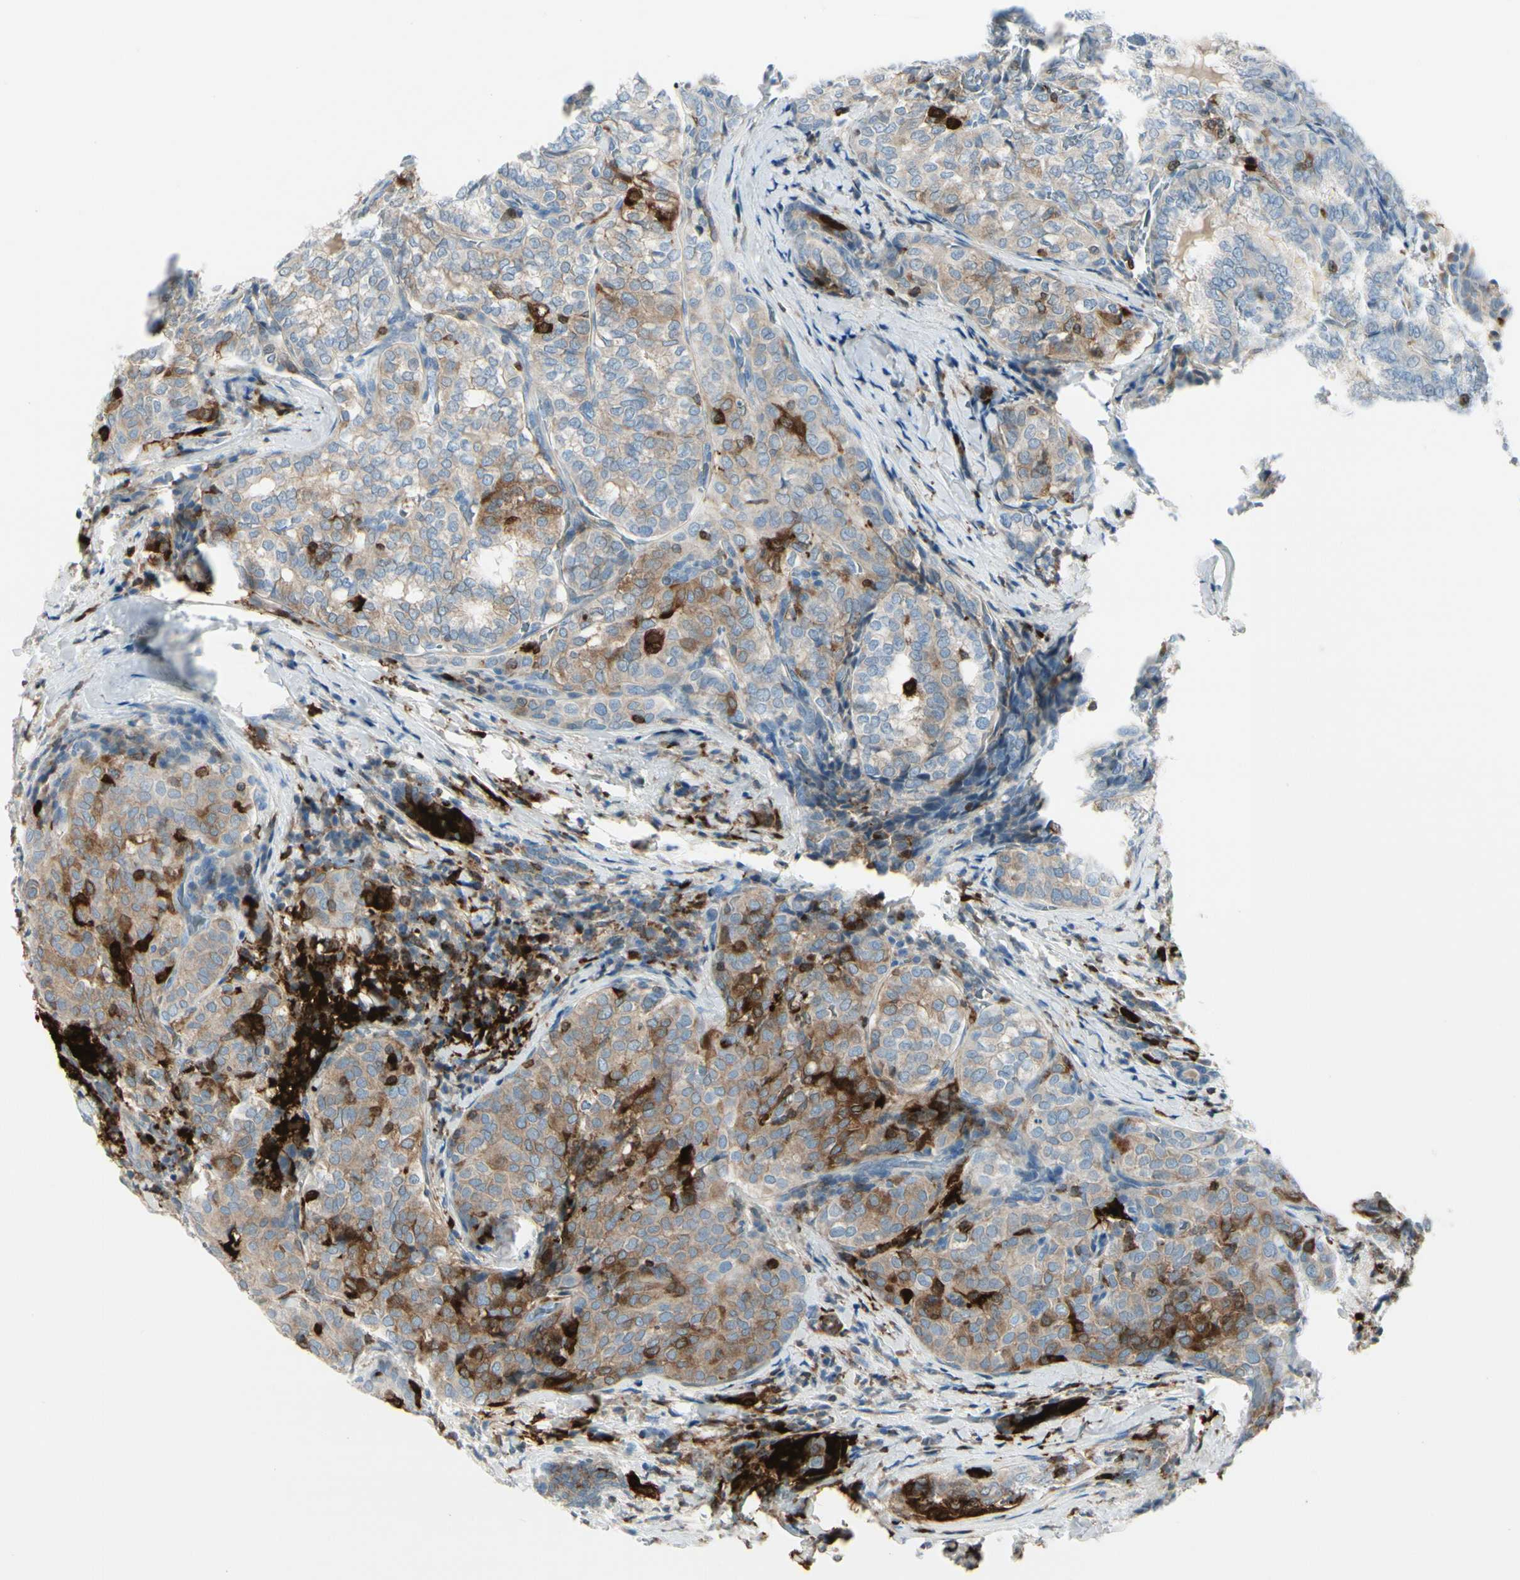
{"staining": {"intensity": "strong", "quantity": "25%-75%", "location": "cytoplasmic/membranous"}, "tissue": "thyroid cancer", "cell_type": "Tumor cells", "image_type": "cancer", "snomed": [{"axis": "morphology", "description": "Normal tissue, NOS"}, {"axis": "morphology", "description": "Papillary adenocarcinoma, NOS"}, {"axis": "topography", "description": "Thyroid gland"}], "caption": "A histopathology image of thyroid cancer (papillary adenocarcinoma) stained for a protein exhibits strong cytoplasmic/membranous brown staining in tumor cells. (DAB IHC with brightfield microscopy, high magnification).", "gene": "TRAF1", "patient": {"sex": "female", "age": 30}}